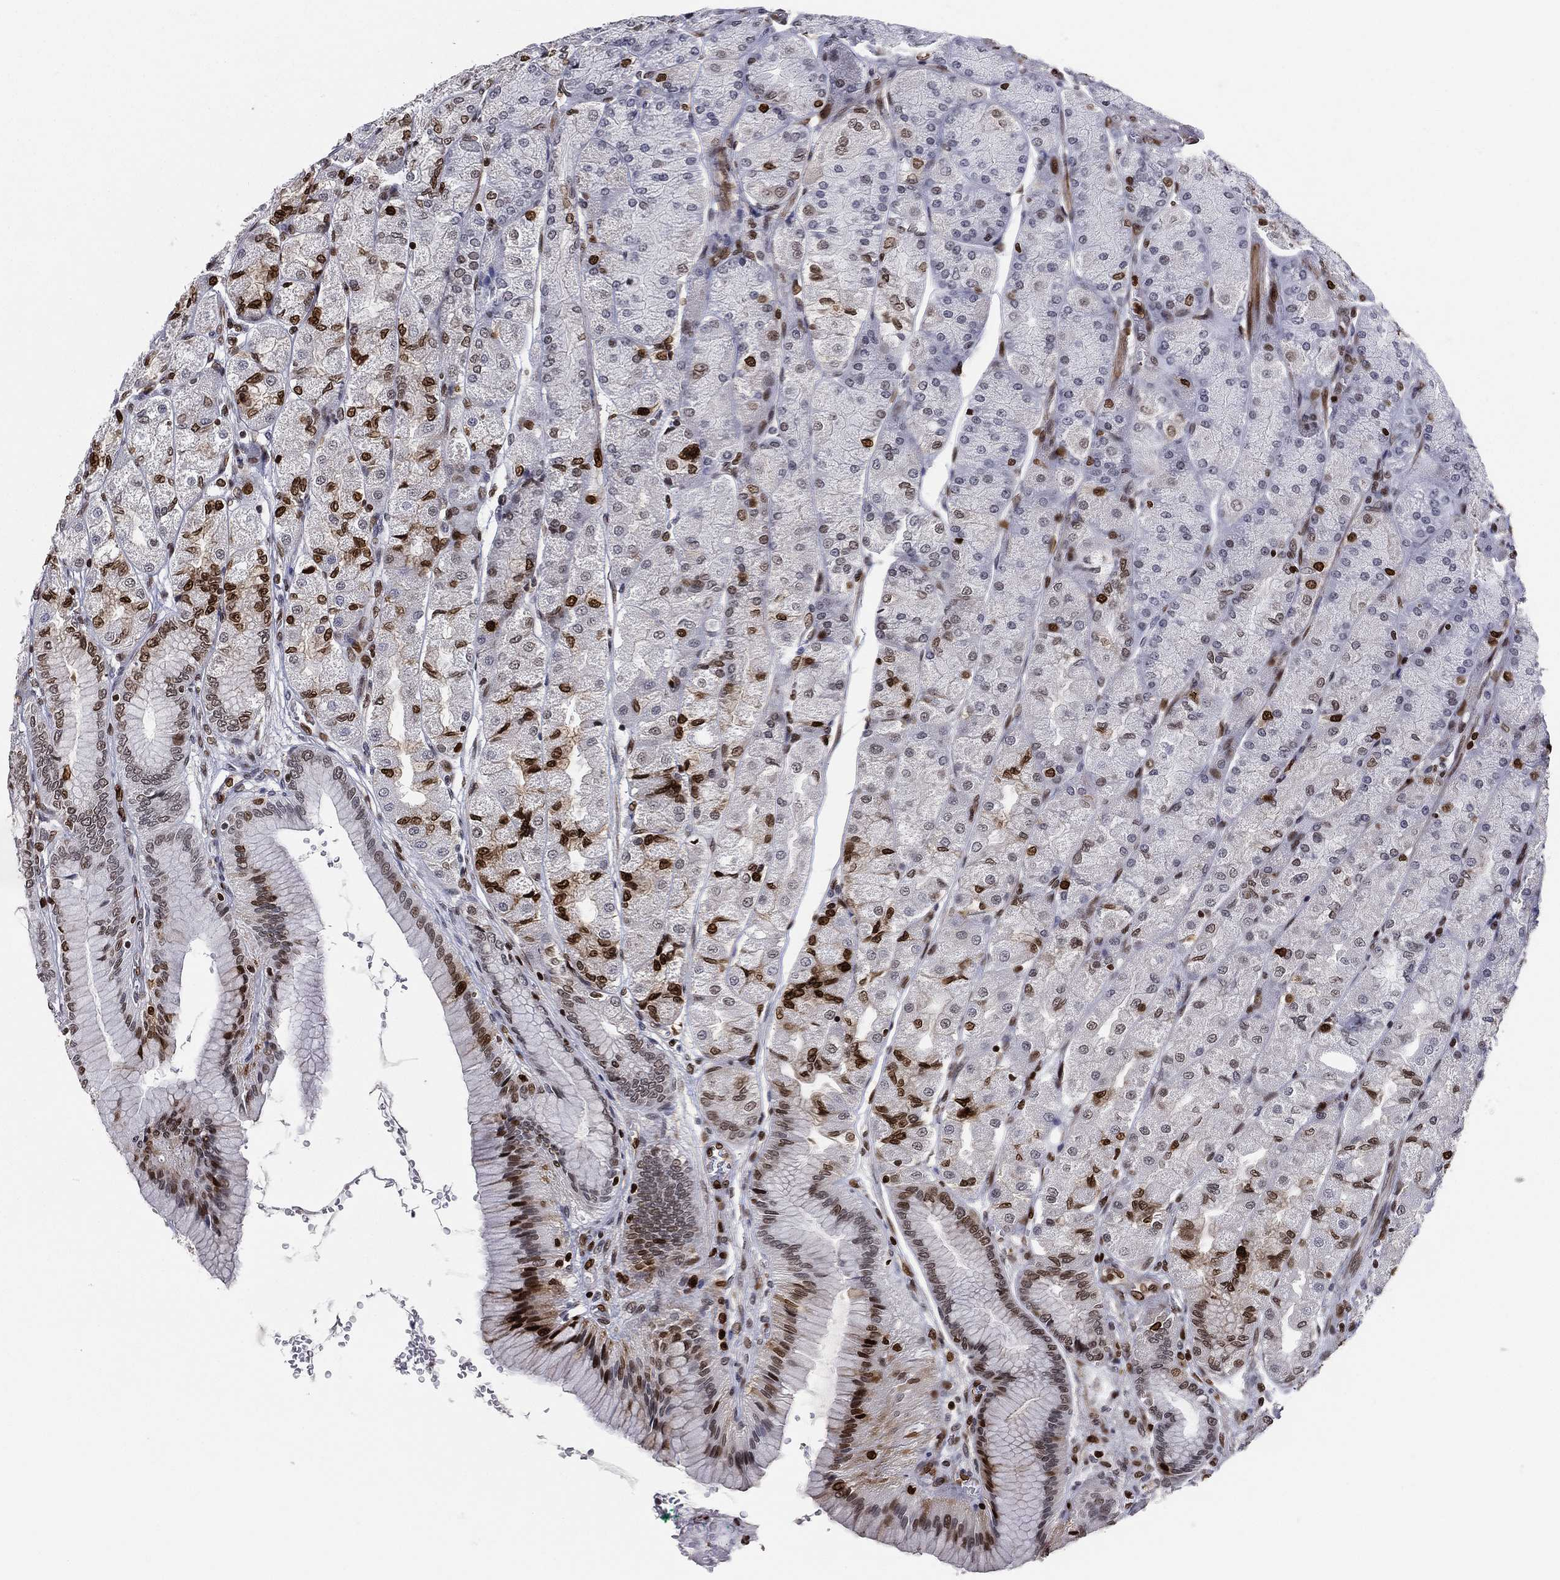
{"staining": {"intensity": "strong", "quantity": "<25%", "location": "nuclear"}, "tissue": "stomach", "cell_type": "Glandular cells", "image_type": "normal", "snomed": [{"axis": "morphology", "description": "Normal tissue, NOS"}, {"axis": "morphology", "description": "Adenocarcinoma, NOS"}, {"axis": "morphology", "description": "Adenocarcinoma, High grade"}, {"axis": "topography", "description": "Stomach, upper"}, {"axis": "topography", "description": "Stomach"}], "caption": "Stomach was stained to show a protein in brown. There is medium levels of strong nuclear staining in about <25% of glandular cells. (Brightfield microscopy of DAB IHC at high magnification).", "gene": "LMNB1", "patient": {"sex": "female", "age": 65}}